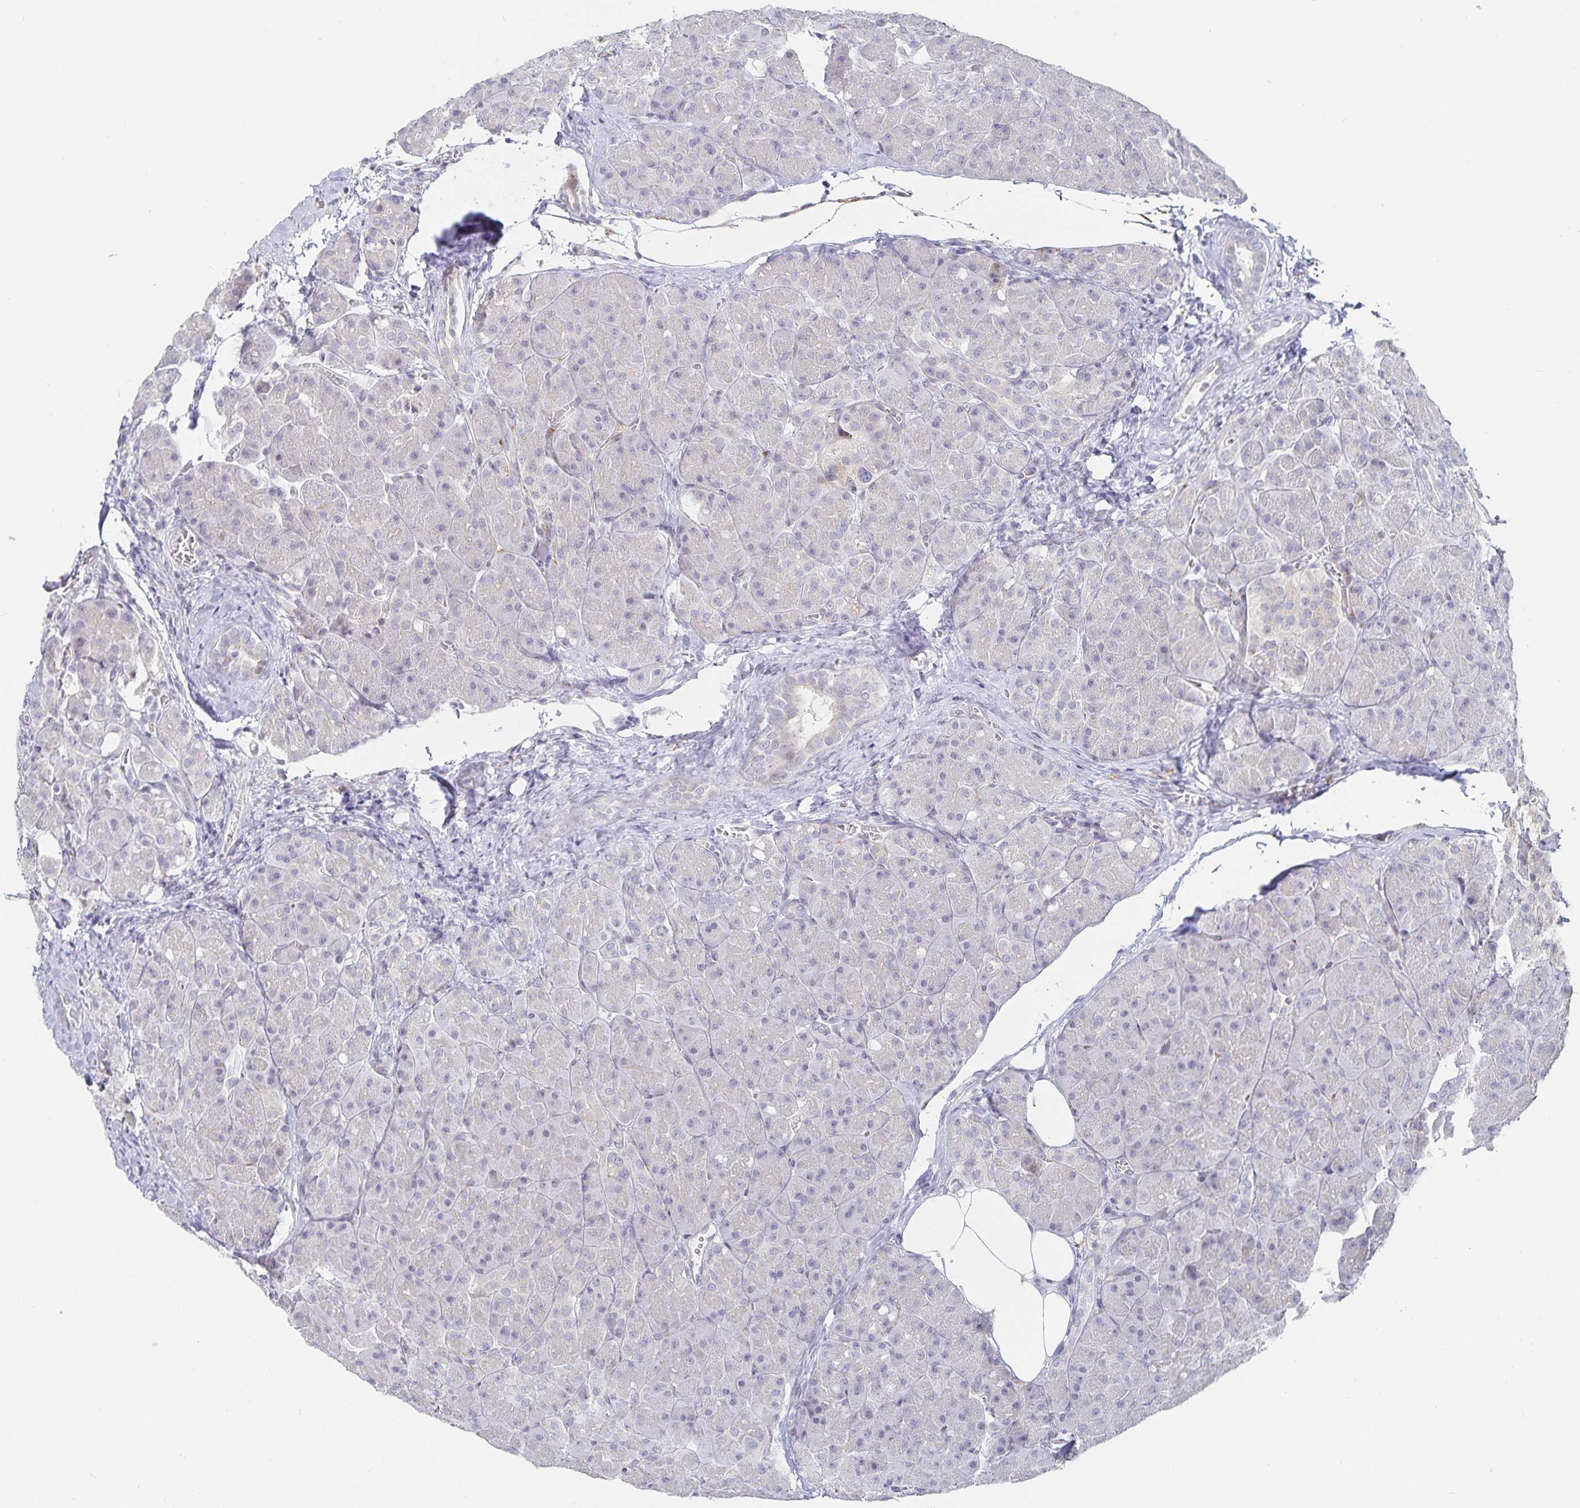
{"staining": {"intensity": "negative", "quantity": "none", "location": "none"}, "tissue": "pancreas", "cell_type": "Exocrine glandular cells", "image_type": "normal", "snomed": [{"axis": "morphology", "description": "Normal tissue, NOS"}, {"axis": "topography", "description": "Pancreas"}], "caption": "DAB immunohistochemical staining of benign pancreas reveals no significant staining in exocrine glandular cells. (DAB IHC visualized using brightfield microscopy, high magnification).", "gene": "S100G", "patient": {"sex": "male", "age": 55}}